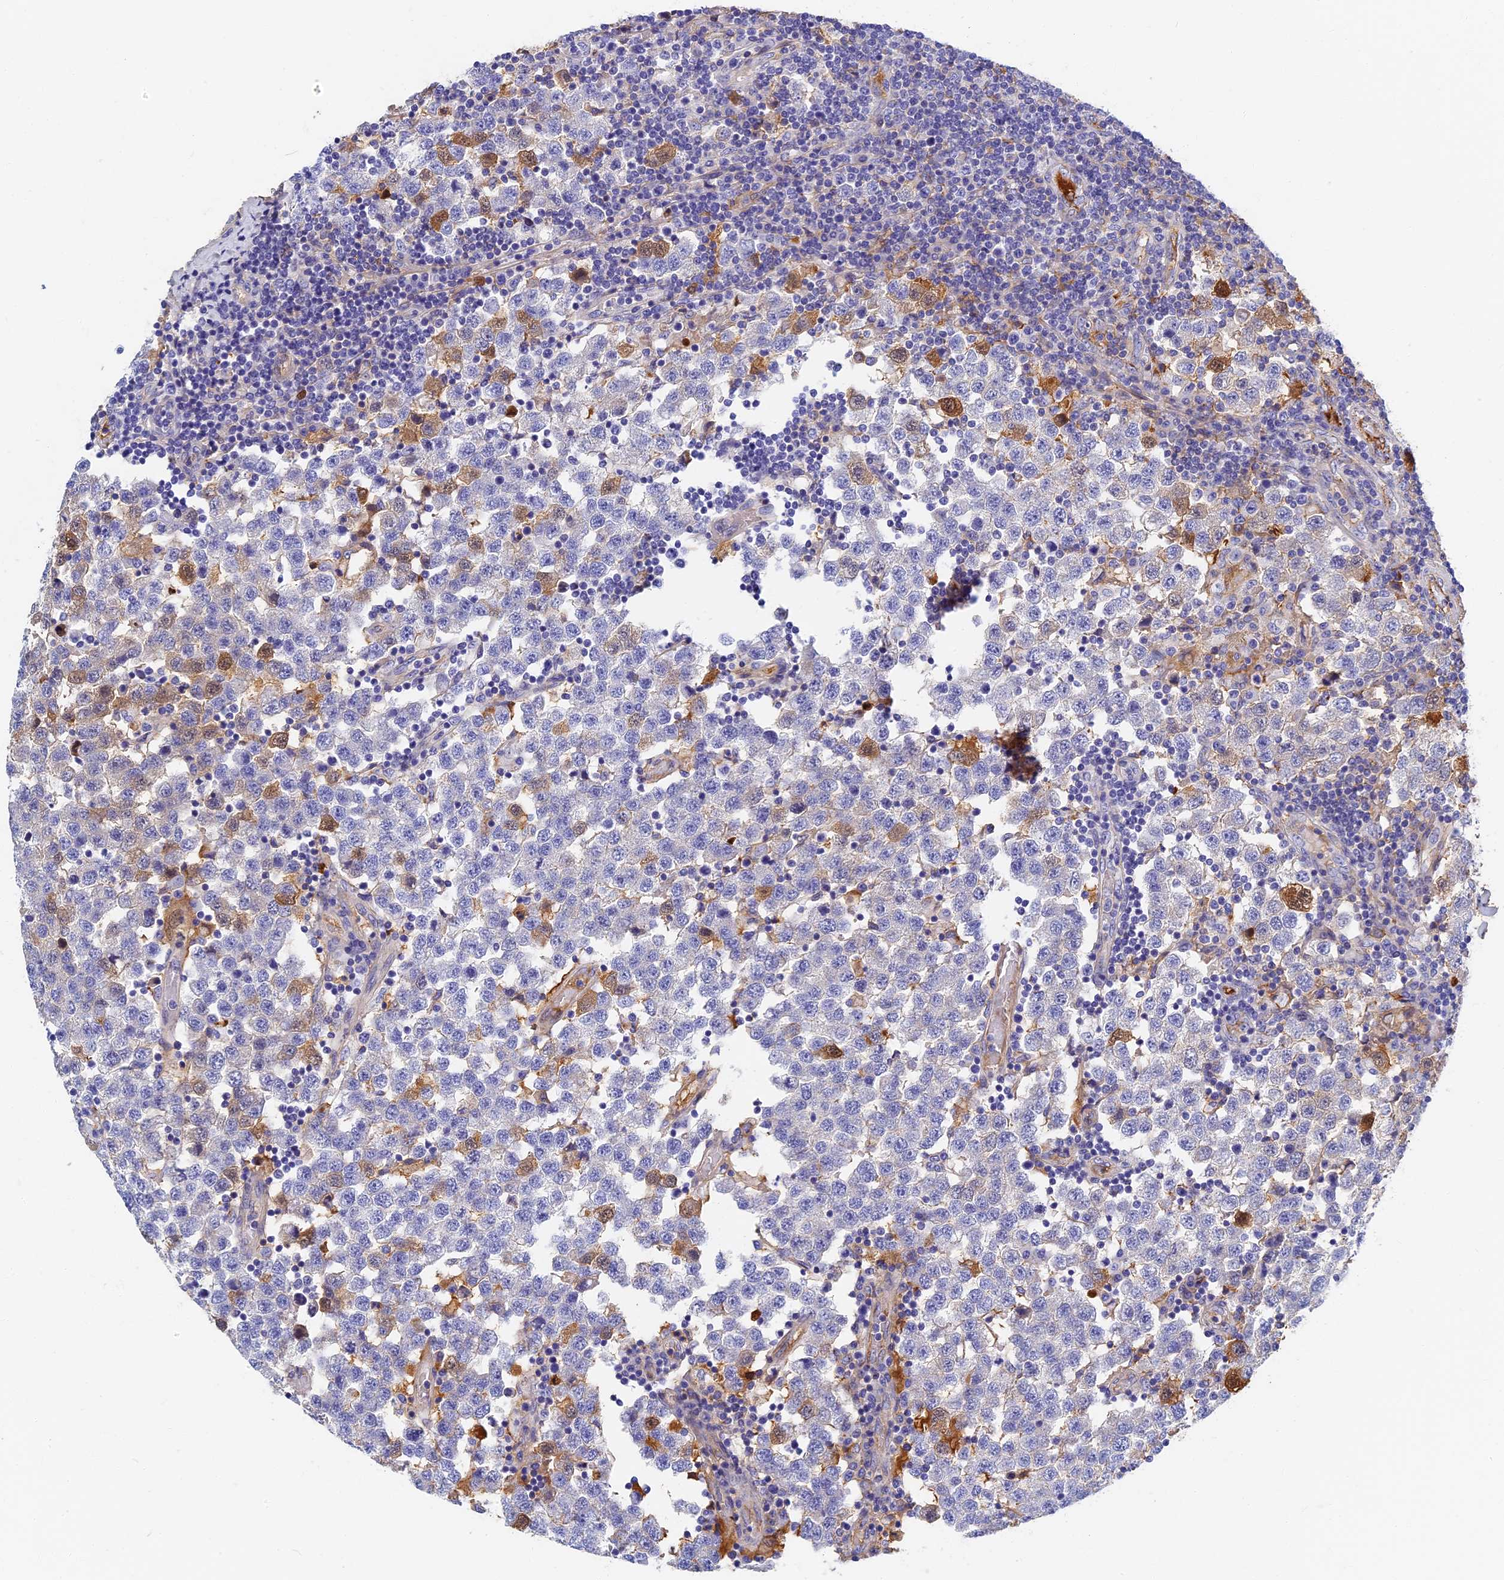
{"staining": {"intensity": "moderate", "quantity": "<25%", "location": "cytoplasmic/membranous"}, "tissue": "testis cancer", "cell_type": "Tumor cells", "image_type": "cancer", "snomed": [{"axis": "morphology", "description": "Seminoma, NOS"}, {"axis": "topography", "description": "Testis"}], "caption": "DAB (3,3'-diaminobenzidine) immunohistochemical staining of testis seminoma demonstrates moderate cytoplasmic/membranous protein staining in about <25% of tumor cells.", "gene": "ITIH1", "patient": {"sex": "male", "age": 34}}